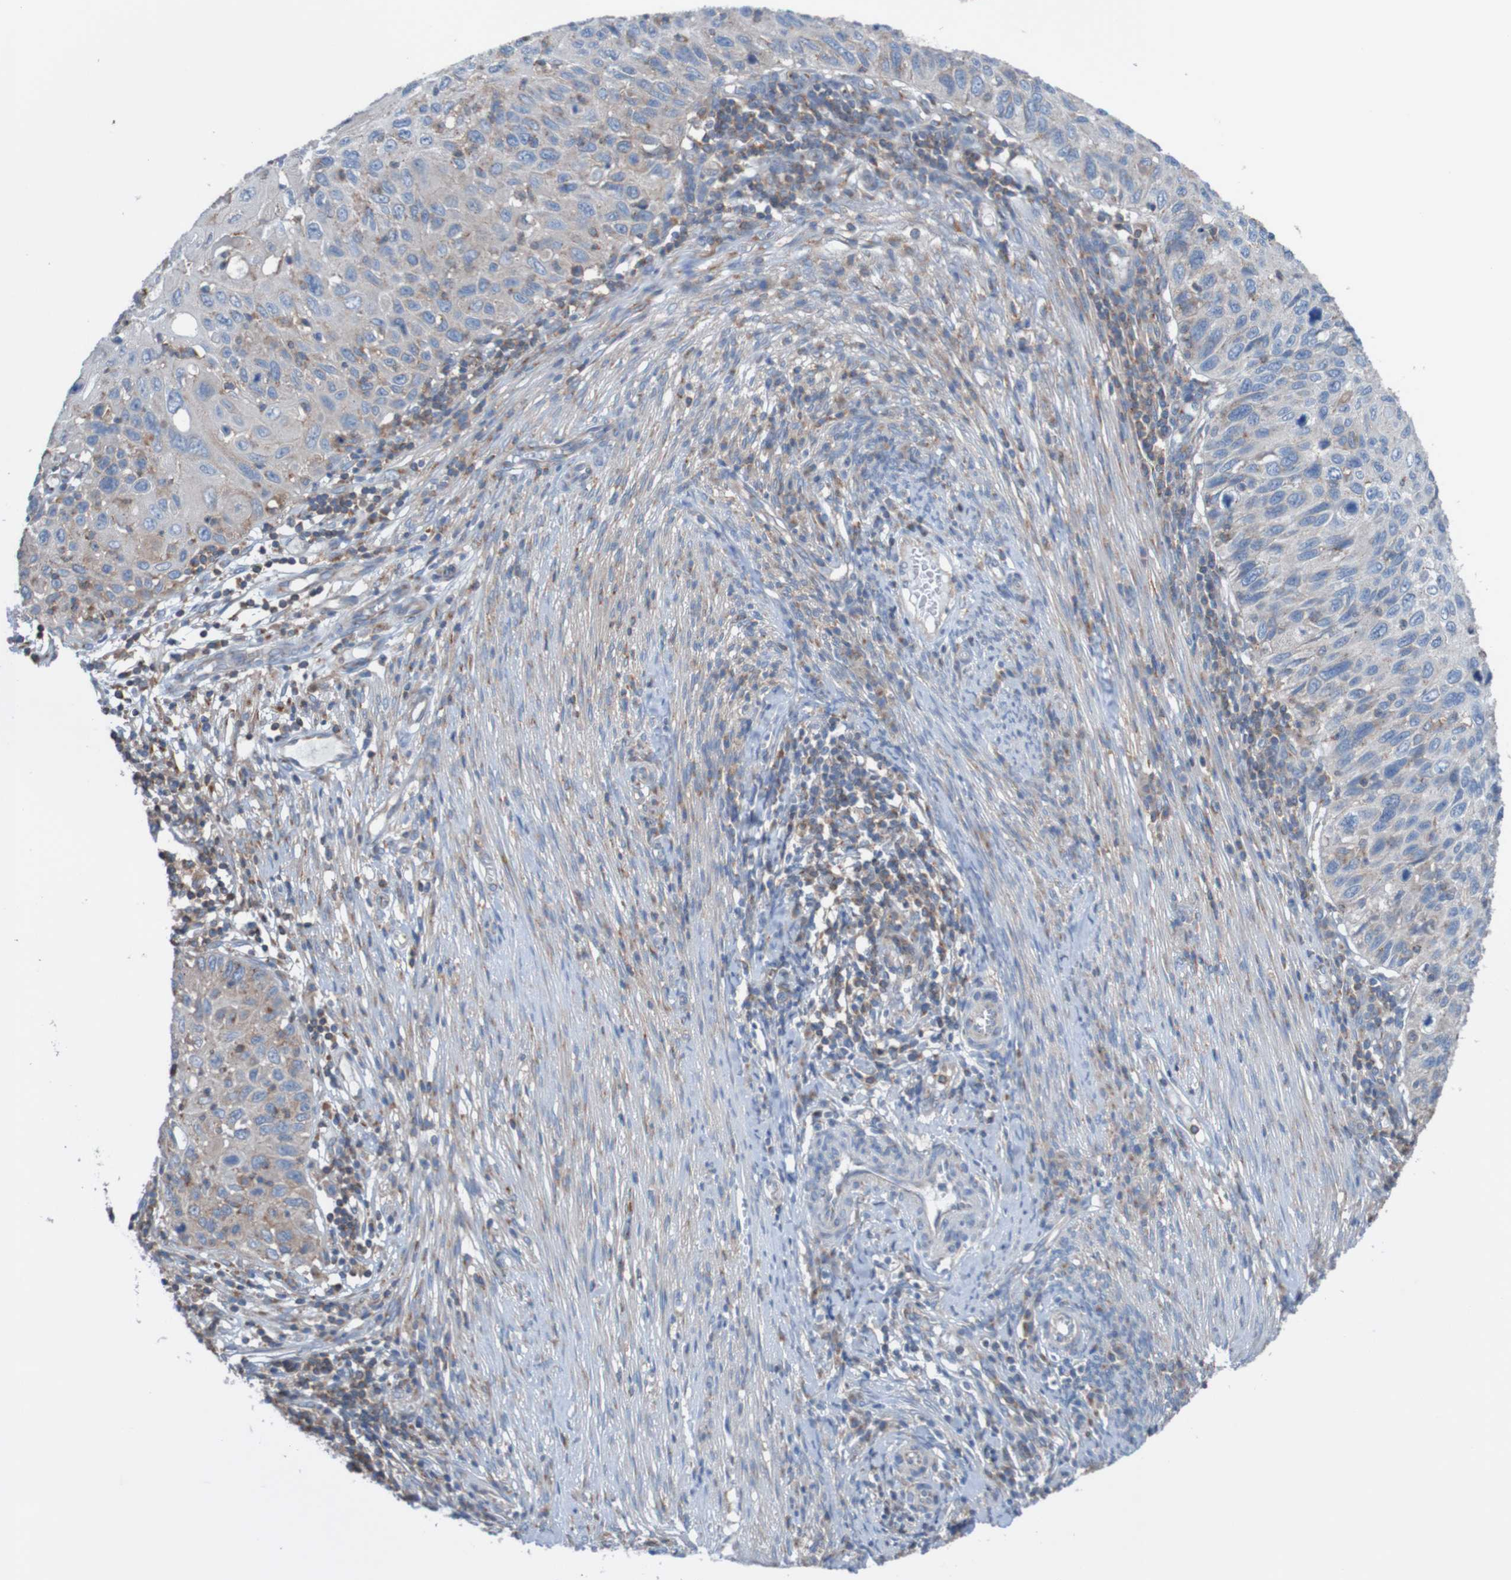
{"staining": {"intensity": "moderate", "quantity": "<25%", "location": "cytoplasmic/membranous"}, "tissue": "cervical cancer", "cell_type": "Tumor cells", "image_type": "cancer", "snomed": [{"axis": "morphology", "description": "Squamous cell carcinoma, NOS"}, {"axis": "topography", "description": "Cervix"}], "caption": "Tumor cells reveal moderate cytoplasmic/membranous staining in about <25% of cells in cervical squamous cell carcinoma.", "gene": "MINAR1", "patient": {"sex": "female", "age": 70}}